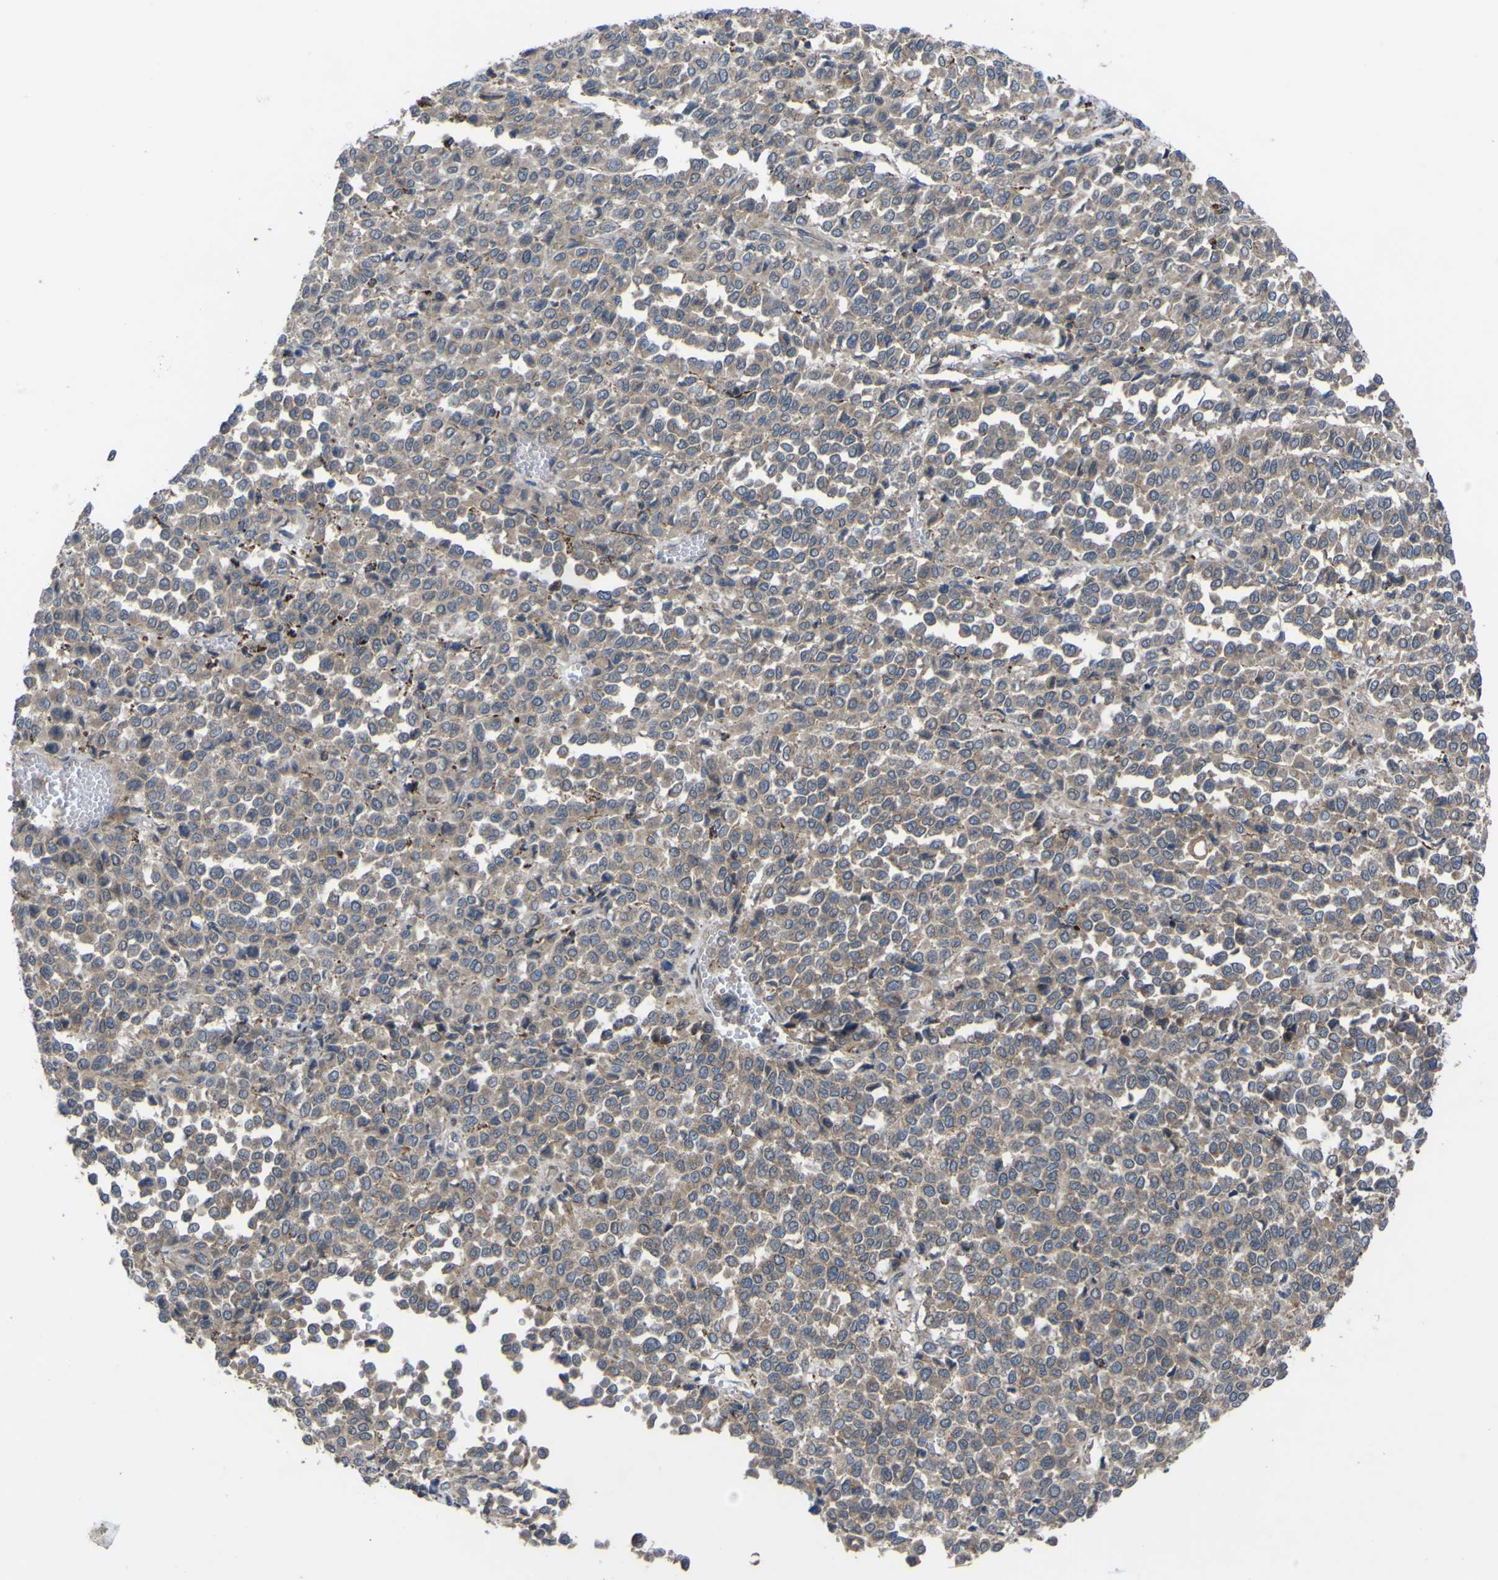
{"staining": {"intensity": "weak", "quantity": ">75%", "location": "cytoplasmic/membranous"}, "tissue": "melanoma", "cell_type": "Tumor cells", "image_type": "cancer", "snomed": [{"axis": "morphology", "description": "Malignant melanoma, Metastatic site"}, {"axis": "topography", "description": "Pancreas"}], "caption": "High-power microscopy captured an IHC histopathology image of melanoma, revealing weak cytoplasmic/membranous expression in approximately >75% of tumor cells. Using DAB (3,3'-diaminobenzidine) (brown) and hematoxylin (blue) stains, captured at high magnification using brightfield microscopy.", "gene": "GPLD1", "patient": {"sex": "female", "age": 30}}